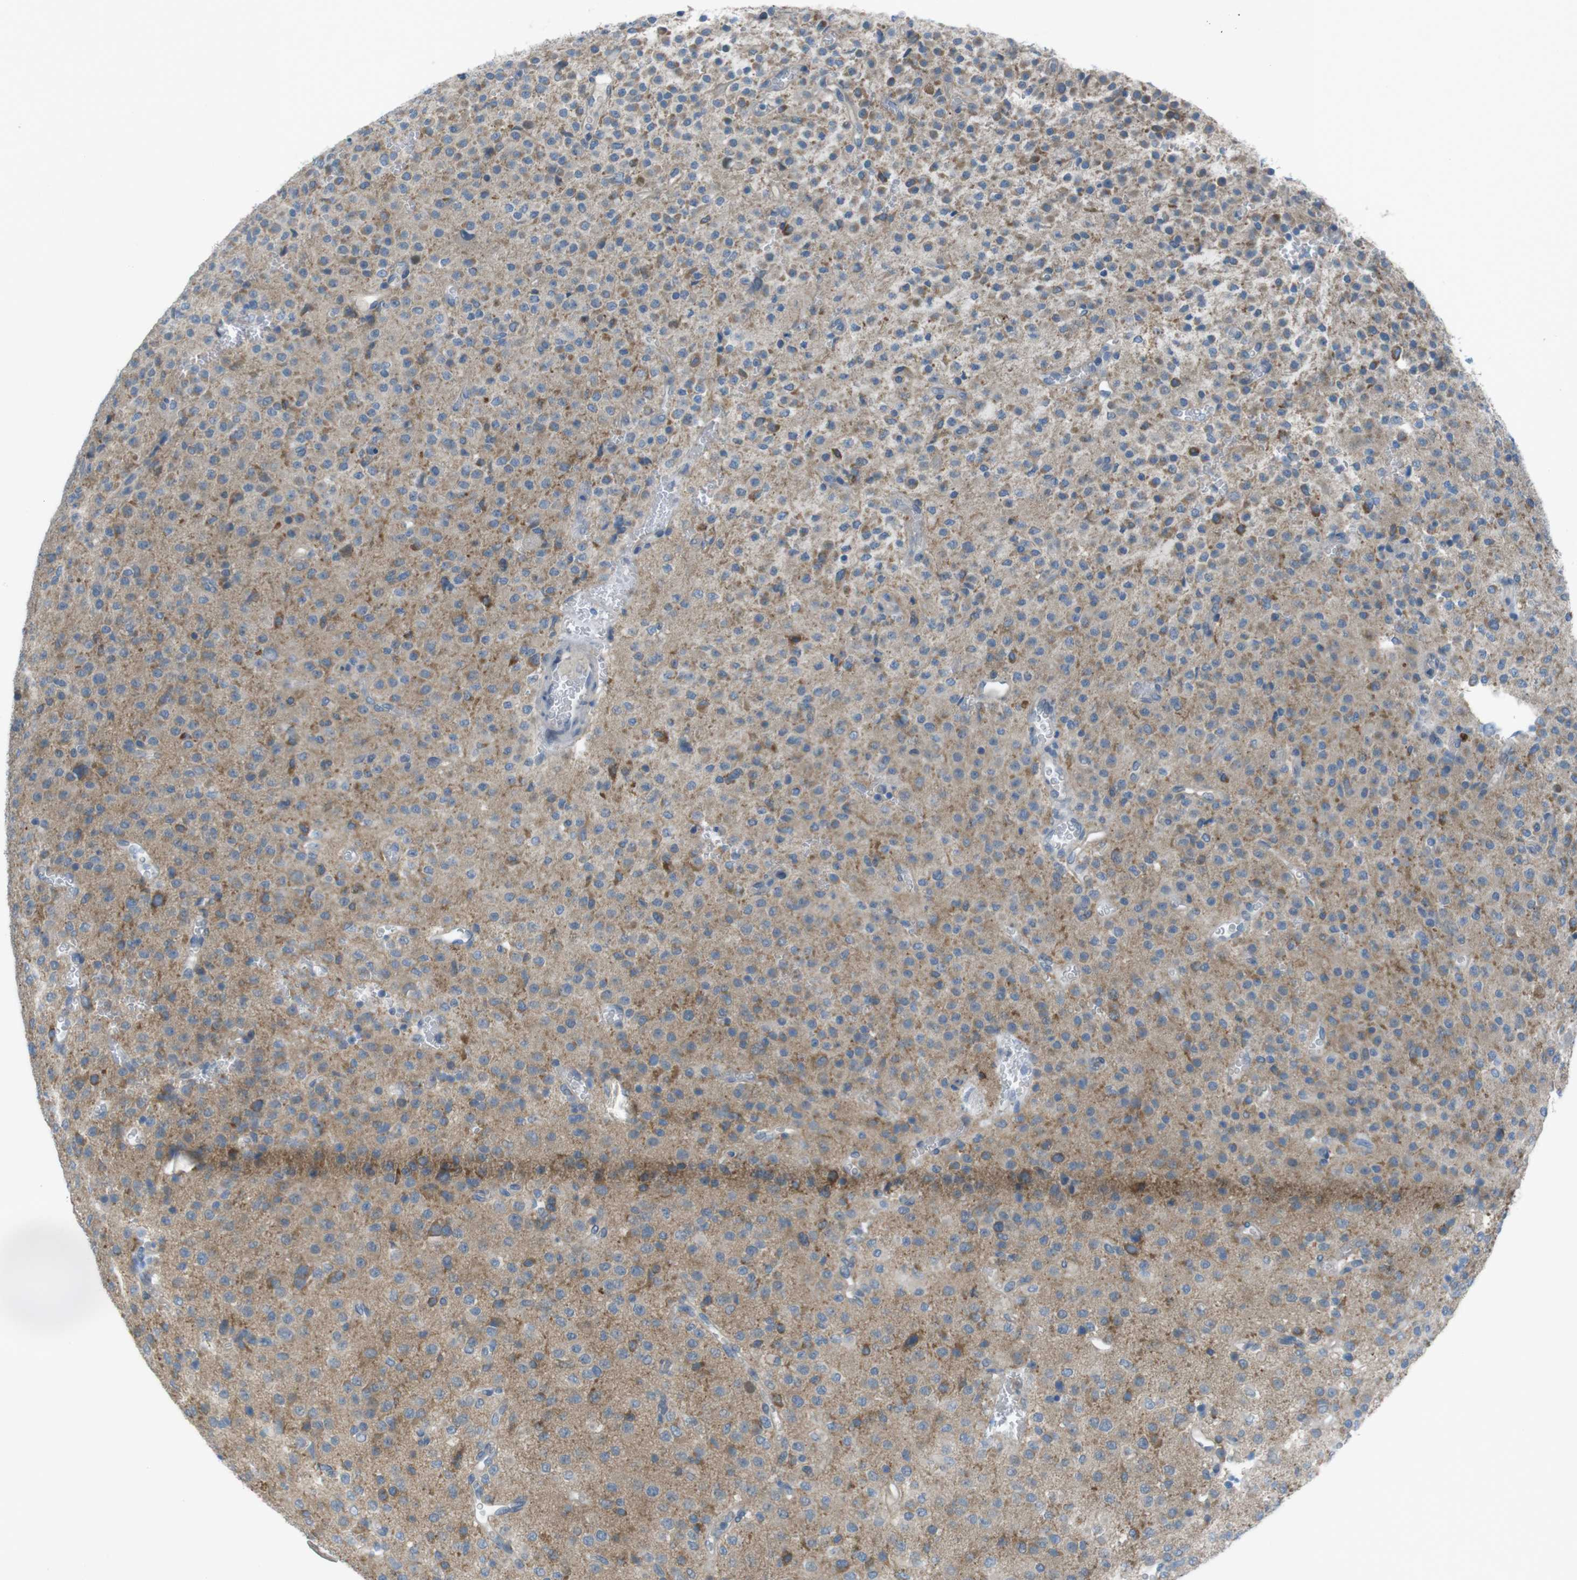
{"staining": {"intensity": "moderate", "quantity": "25%-75%", "location": "cytoplasmic/membranous"}, "tissue": "glioma", "cell_type": "Tumor cells", "image_type": "cancer", "snomed": [{"axis": "morphology", "description": "Glioma, malignant, Low grade"}, {"axis": "topography", "description": "Brain"}], "caption": "Low-grade glioma (malignant) stained for a protein demonstrates moderate cytoplasmic/membranous positivity in tumor cells.", "gene": "ZDHHC20", "patient": {"sex": "male", "age": 38}}